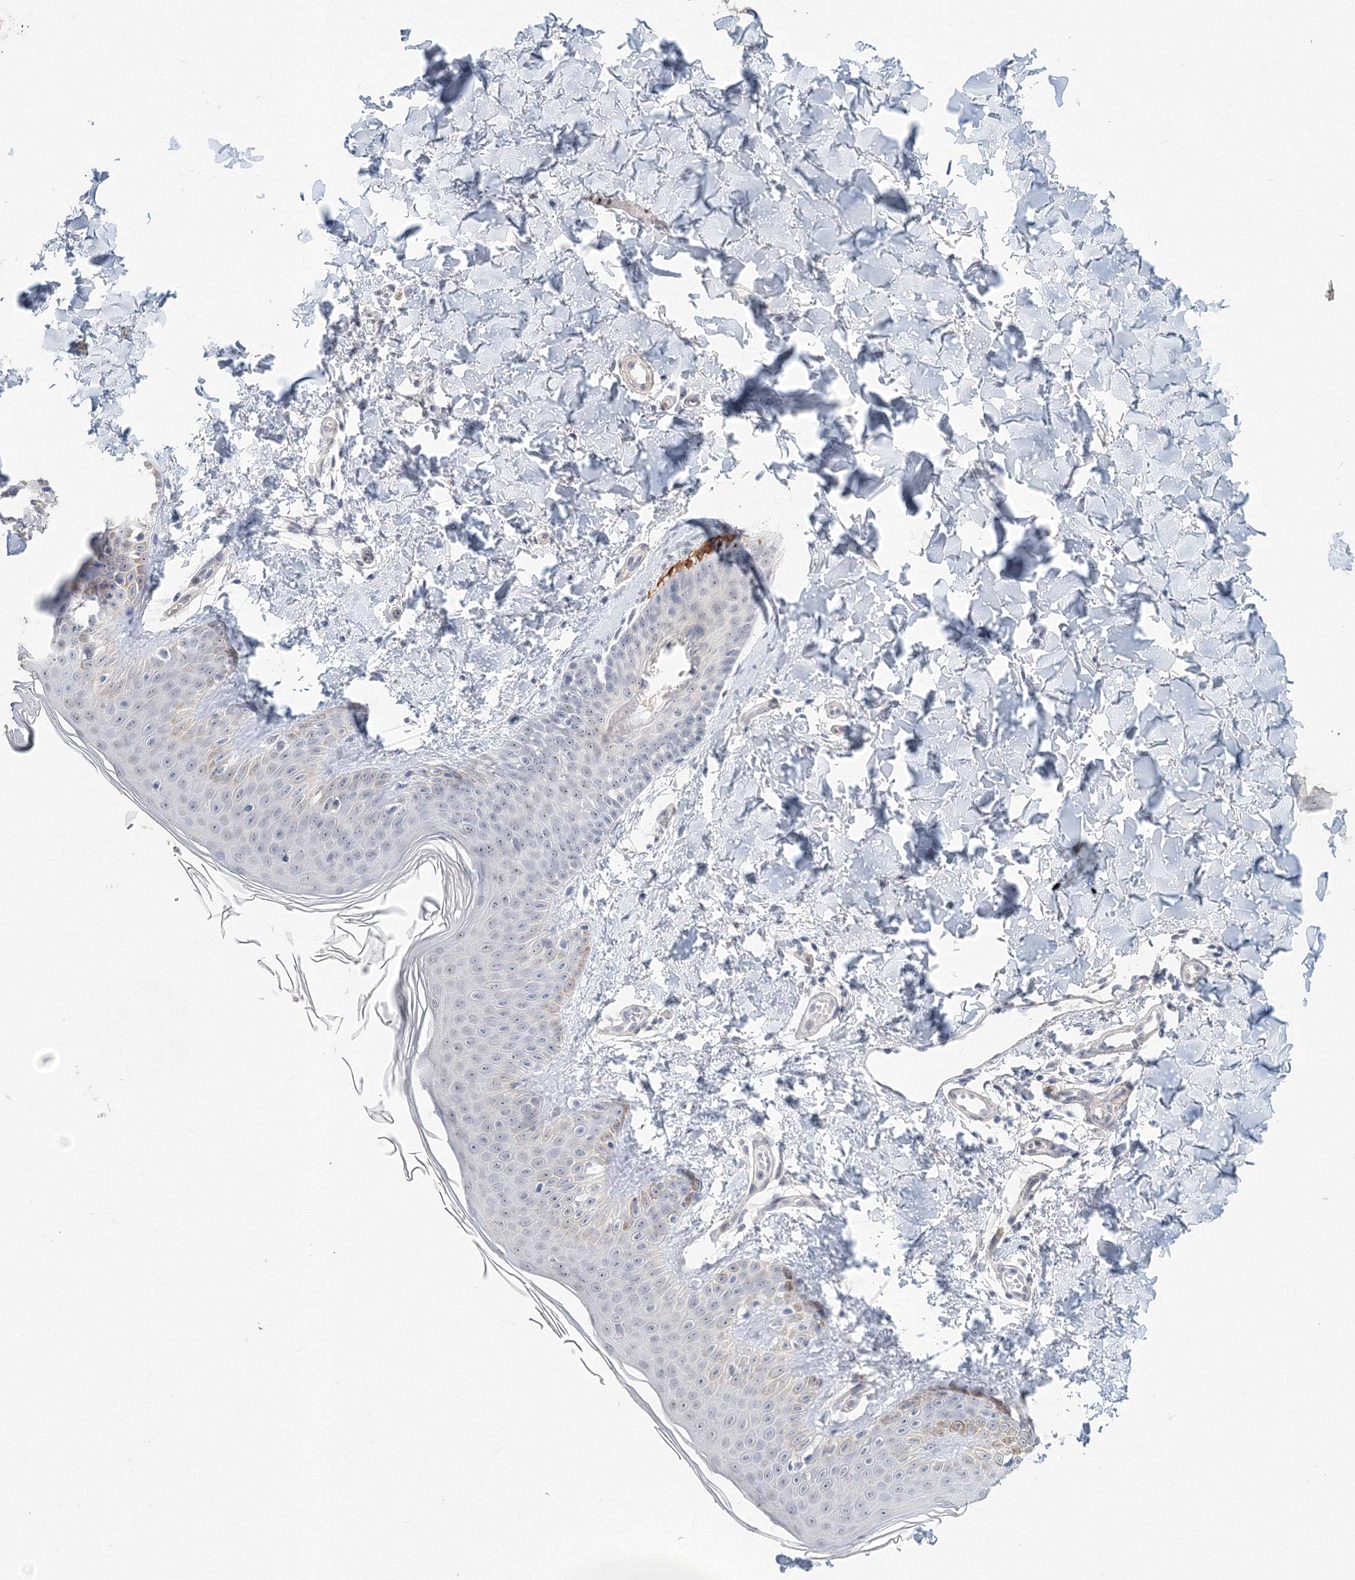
{"staining": {"intensity": "weak", "quantity": "25%-75%", "location": "nuclear"}, "tissue": "skin", "cell_type": "Fibroblasts", "image_type": "normal", "snomed": [{"axis": "morphology", "description": "Normal tissue, NOS"}, {"axis": "topography", "description": "Skin"}], "caption": "This photomicrograph demonstrates normal skin stained with IHC to label a protein in brown. The nuclear of fibroblasts show weak positivity for the protein. Nuclei are counter-stained blue.", "gene": "SIRT7", "patient": {"sex": "male", "age": 36}}